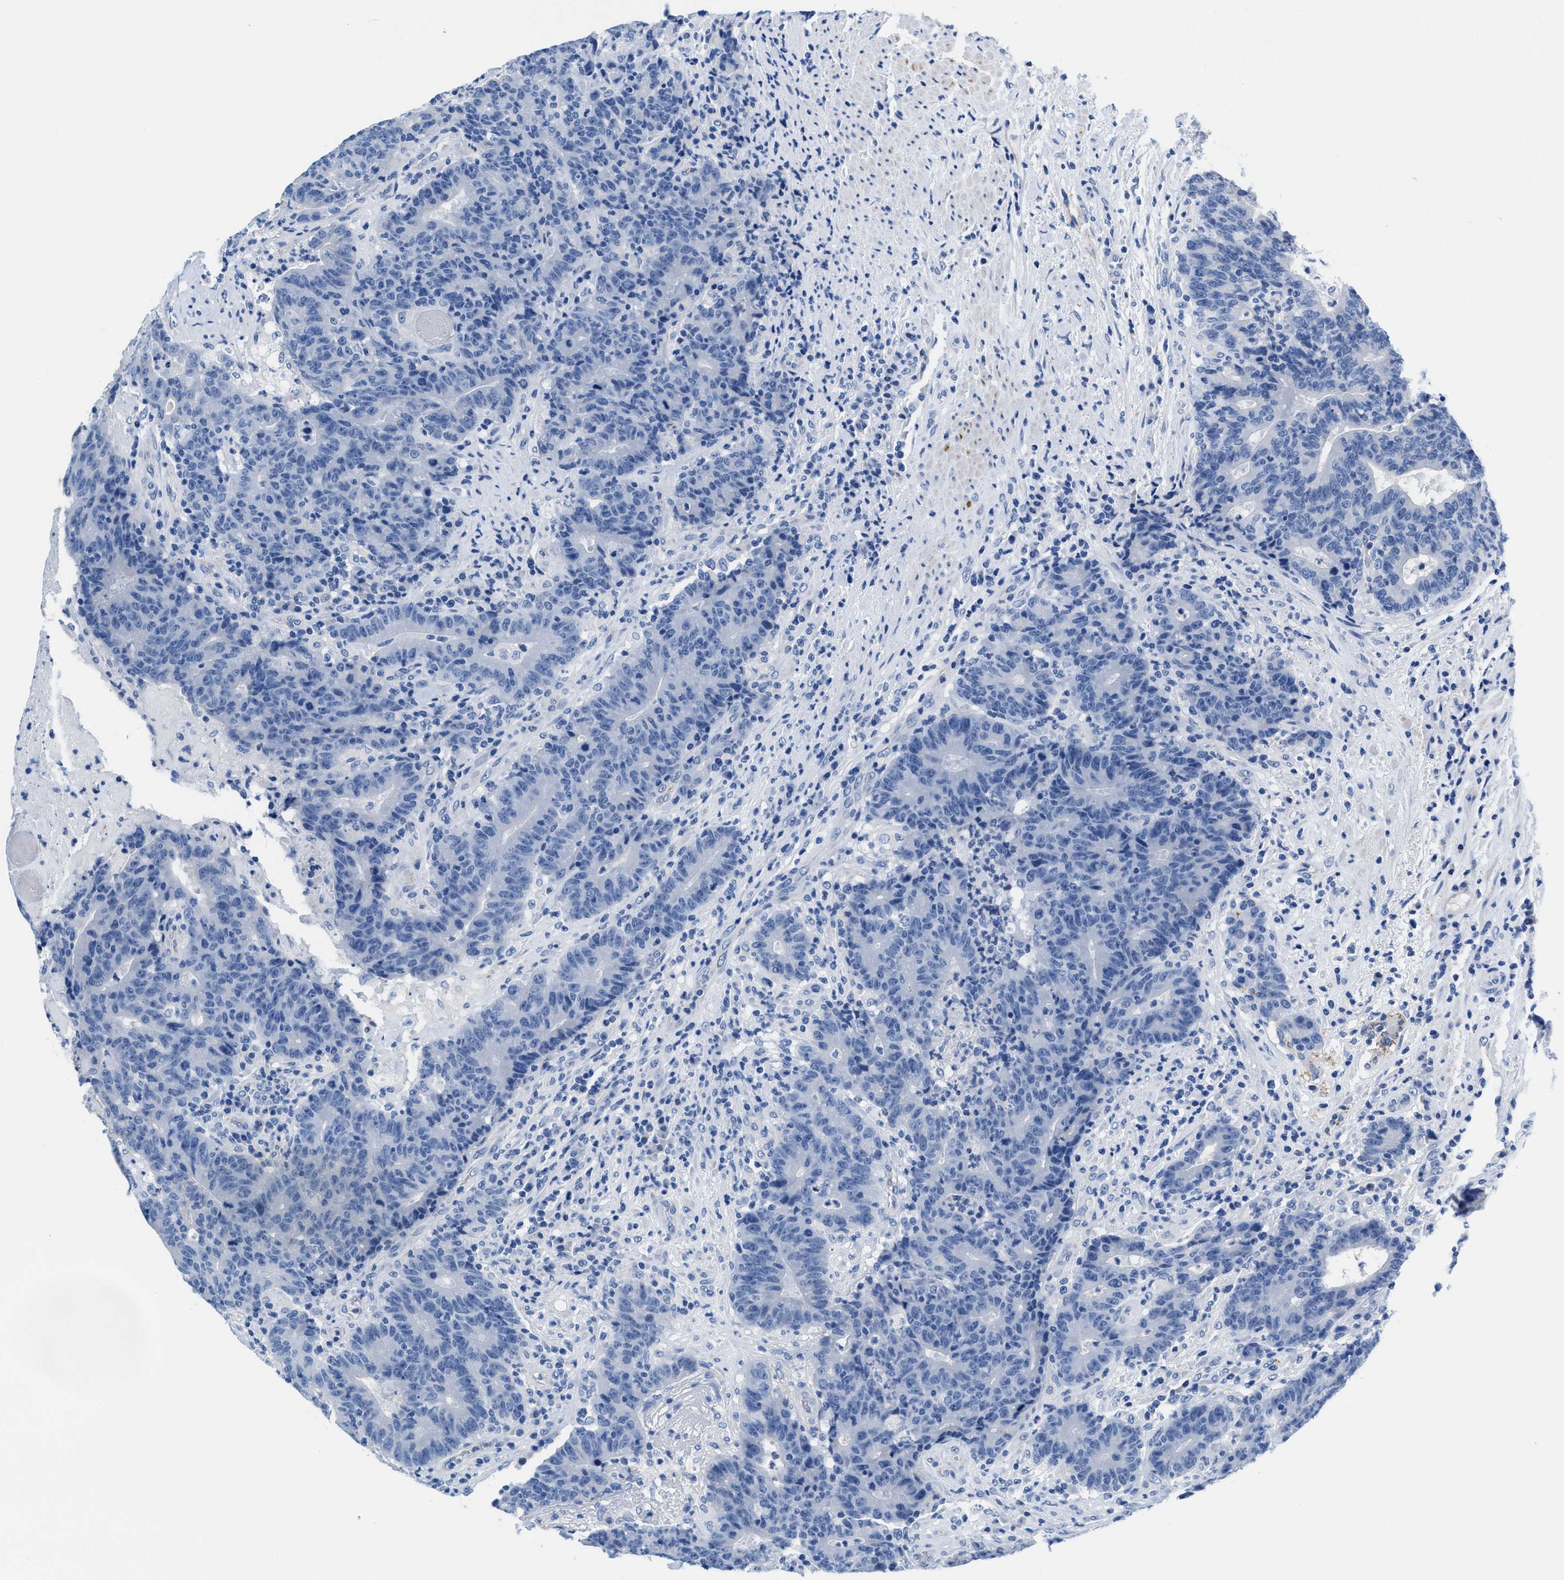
{"staining": {"intensity": "negative", "quantity": "none", "location": "none"}, "tissue": "colorectal cancer", "cell_type": "Tumor cells", "image_type": "cancer", "snomed": [{"axis": "morphology", "description": "Normal tissue, NOS"}, {"axis": "morphology", "description": "Adenocarcinoma, NOS"}, {"axis": "topography", "description": "Colon"}], "caption": "This image is of colorectal cancer (adenocarcinoma) stained with immunohistochemistry (IHC) to label a protein in brown with the nuclei are counter-stained blue. There is no positivity in tumor cells.", "gene": "SLFN13", "patient": {"sex": "female", "age": 75}}